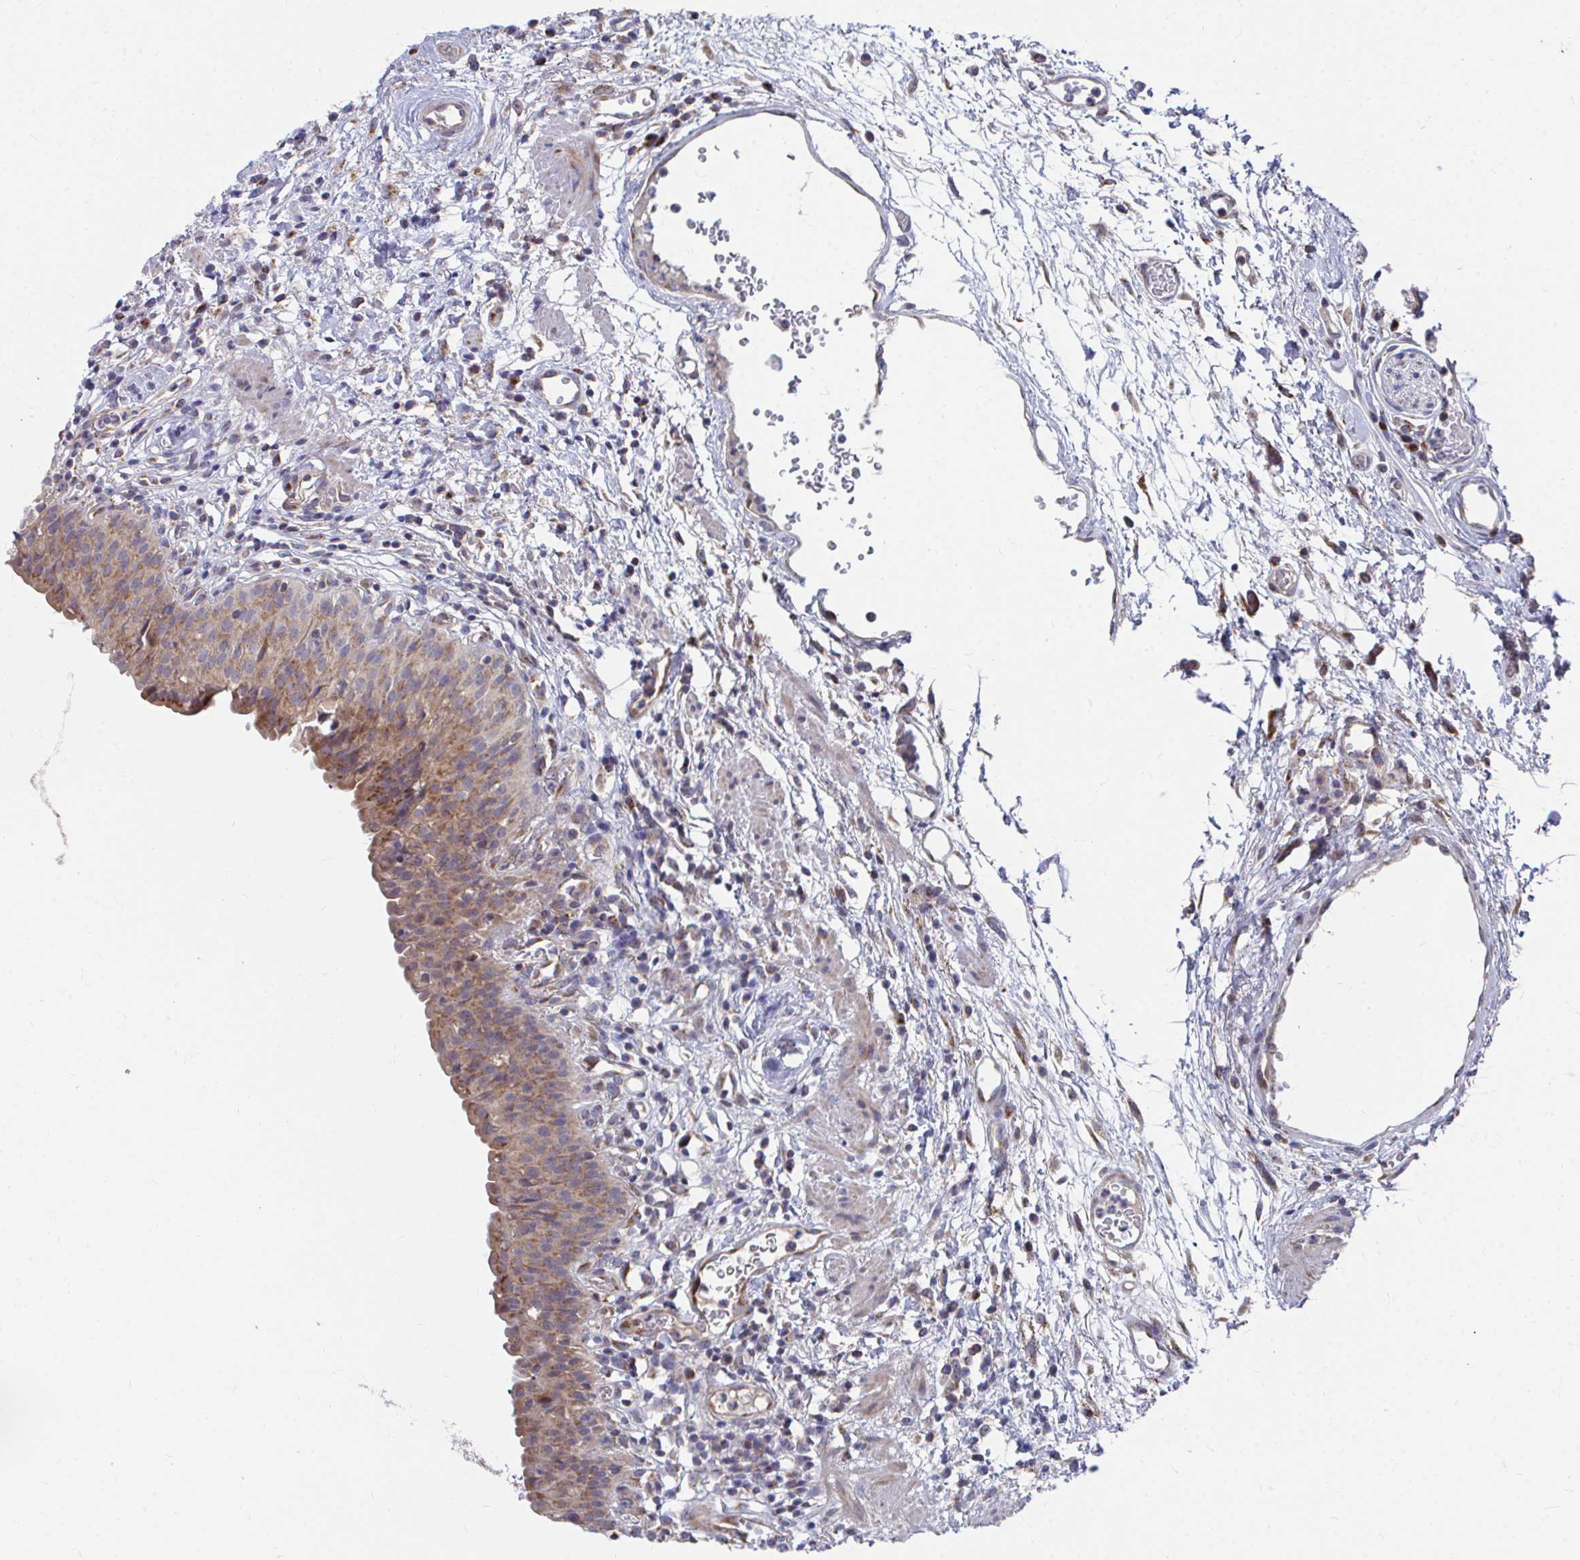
{"staining": {"intensity": "moderate", "quantity": "25%-75%", "location": "cytoplasmic/membranous"}, "tissue": "urinary bladder", "cell_type": "Urothelial cells", "image_type": "normal", "snomed": [{"axis": "morphology", "description": "Normal tissue, NOS"}, {"axis": "morphology", "description": "Inflammation, NOS"}, {"axis": "topography", "description": "Urinary bladder"}], "caption": "Brown immunohistochemical staining in benign human urinary bladder demonstrates moderate cytoplasmic/membranous positivity in about 25%-75% of urothelial cells.", "gene": "PEX3", "patient": {"sex": "male", "age": 57}}